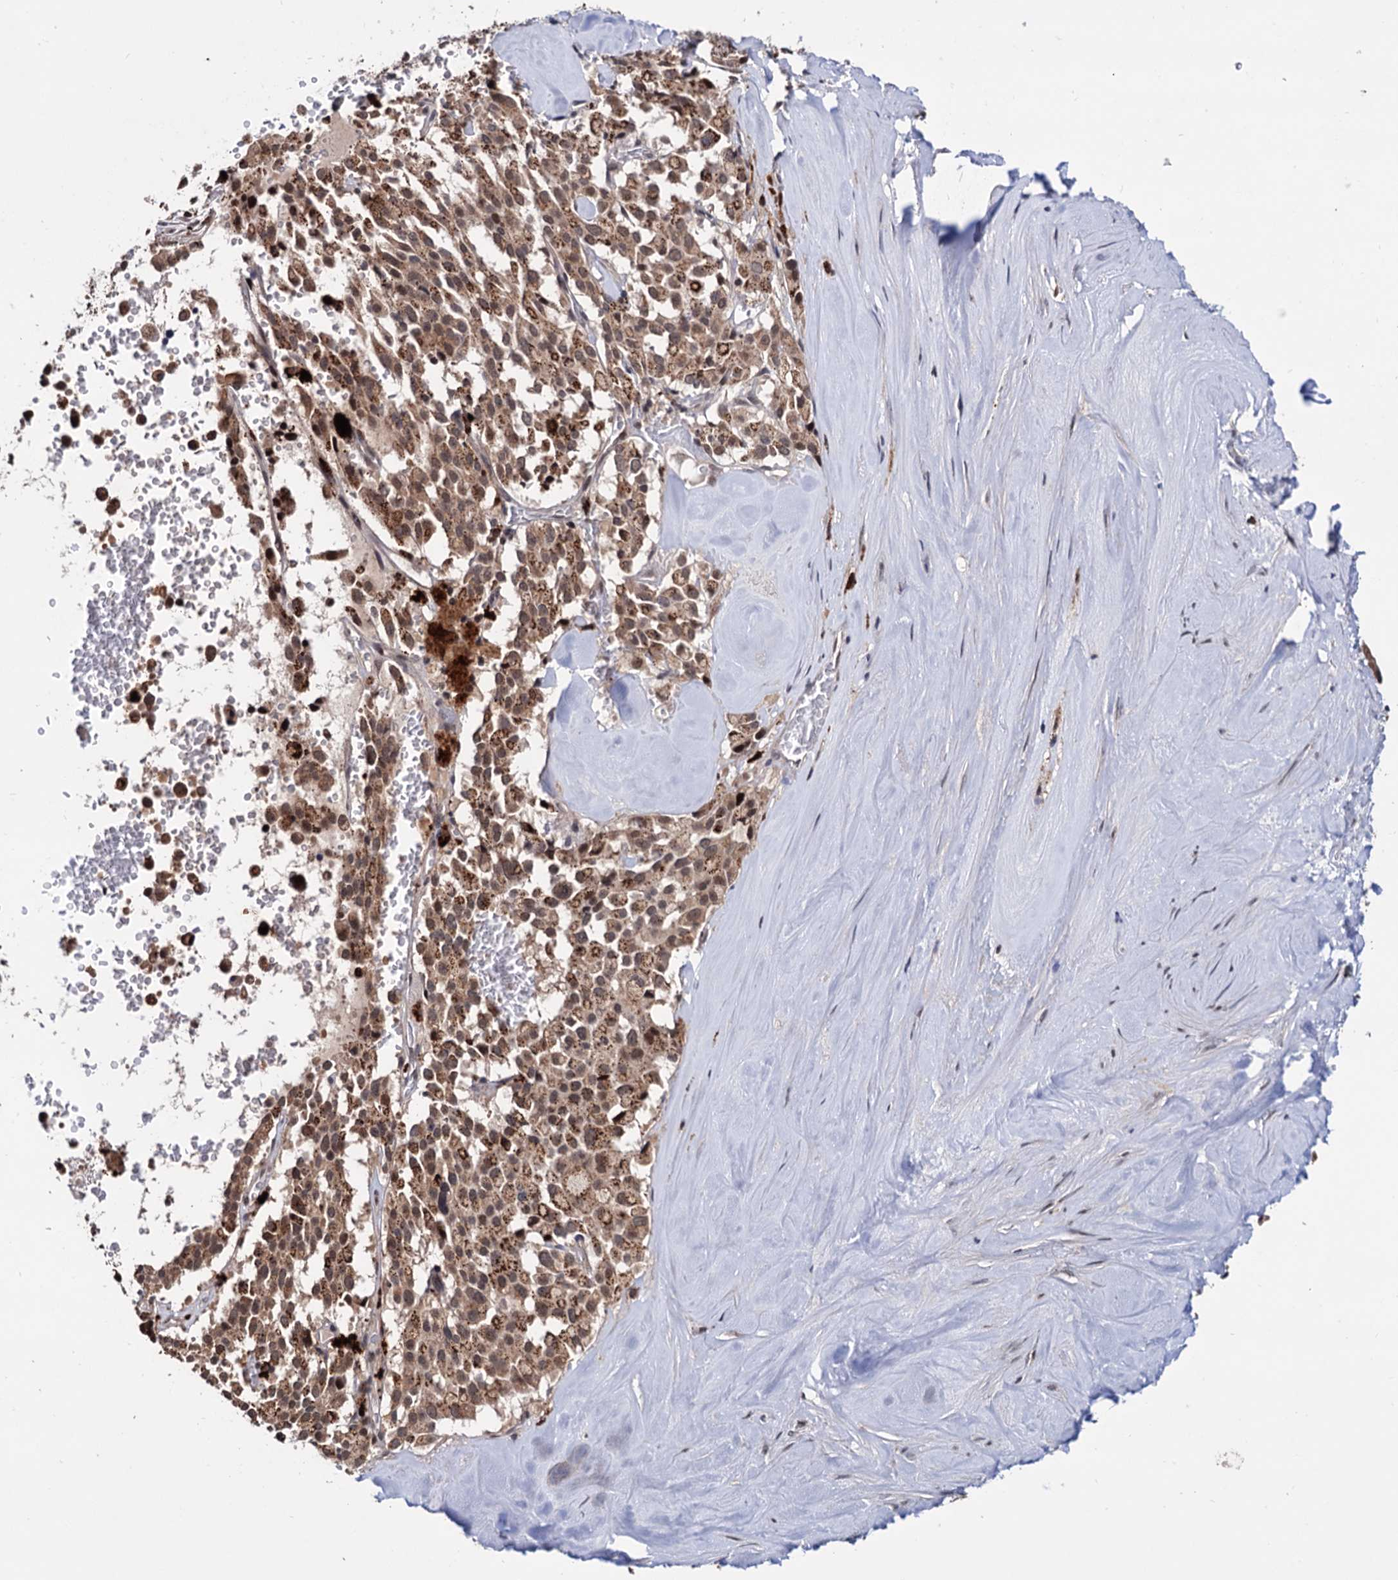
{"staining": {"intensity": "moderate", "quantity": ">75%", "location": "cytoplasmic/membranous,nuclear"}, "tissue": "pancreatic cancer", "cell_type": "Tumor cells", "image_type": "cancer", "snomed": [{"axis": "morphology", "description": "Adenocarcinoma, NOS"}, {"axis": "topography", "description": "Pancreas"}], "caption": "A brown stain highlights moderate cytoplasmic/membranous and nuclear expression of a protein in human pancreatic cancer (adenocarcinoma) tumor cells. The staining is performed using DAB (3,3'-diaminobenzidine) brown chromogen to label protein expression. The nuclei are counter-stained blue using hematoxylin.", "gene": "RNASEH2B", "patient": {"sex": "male", "age": 65}}